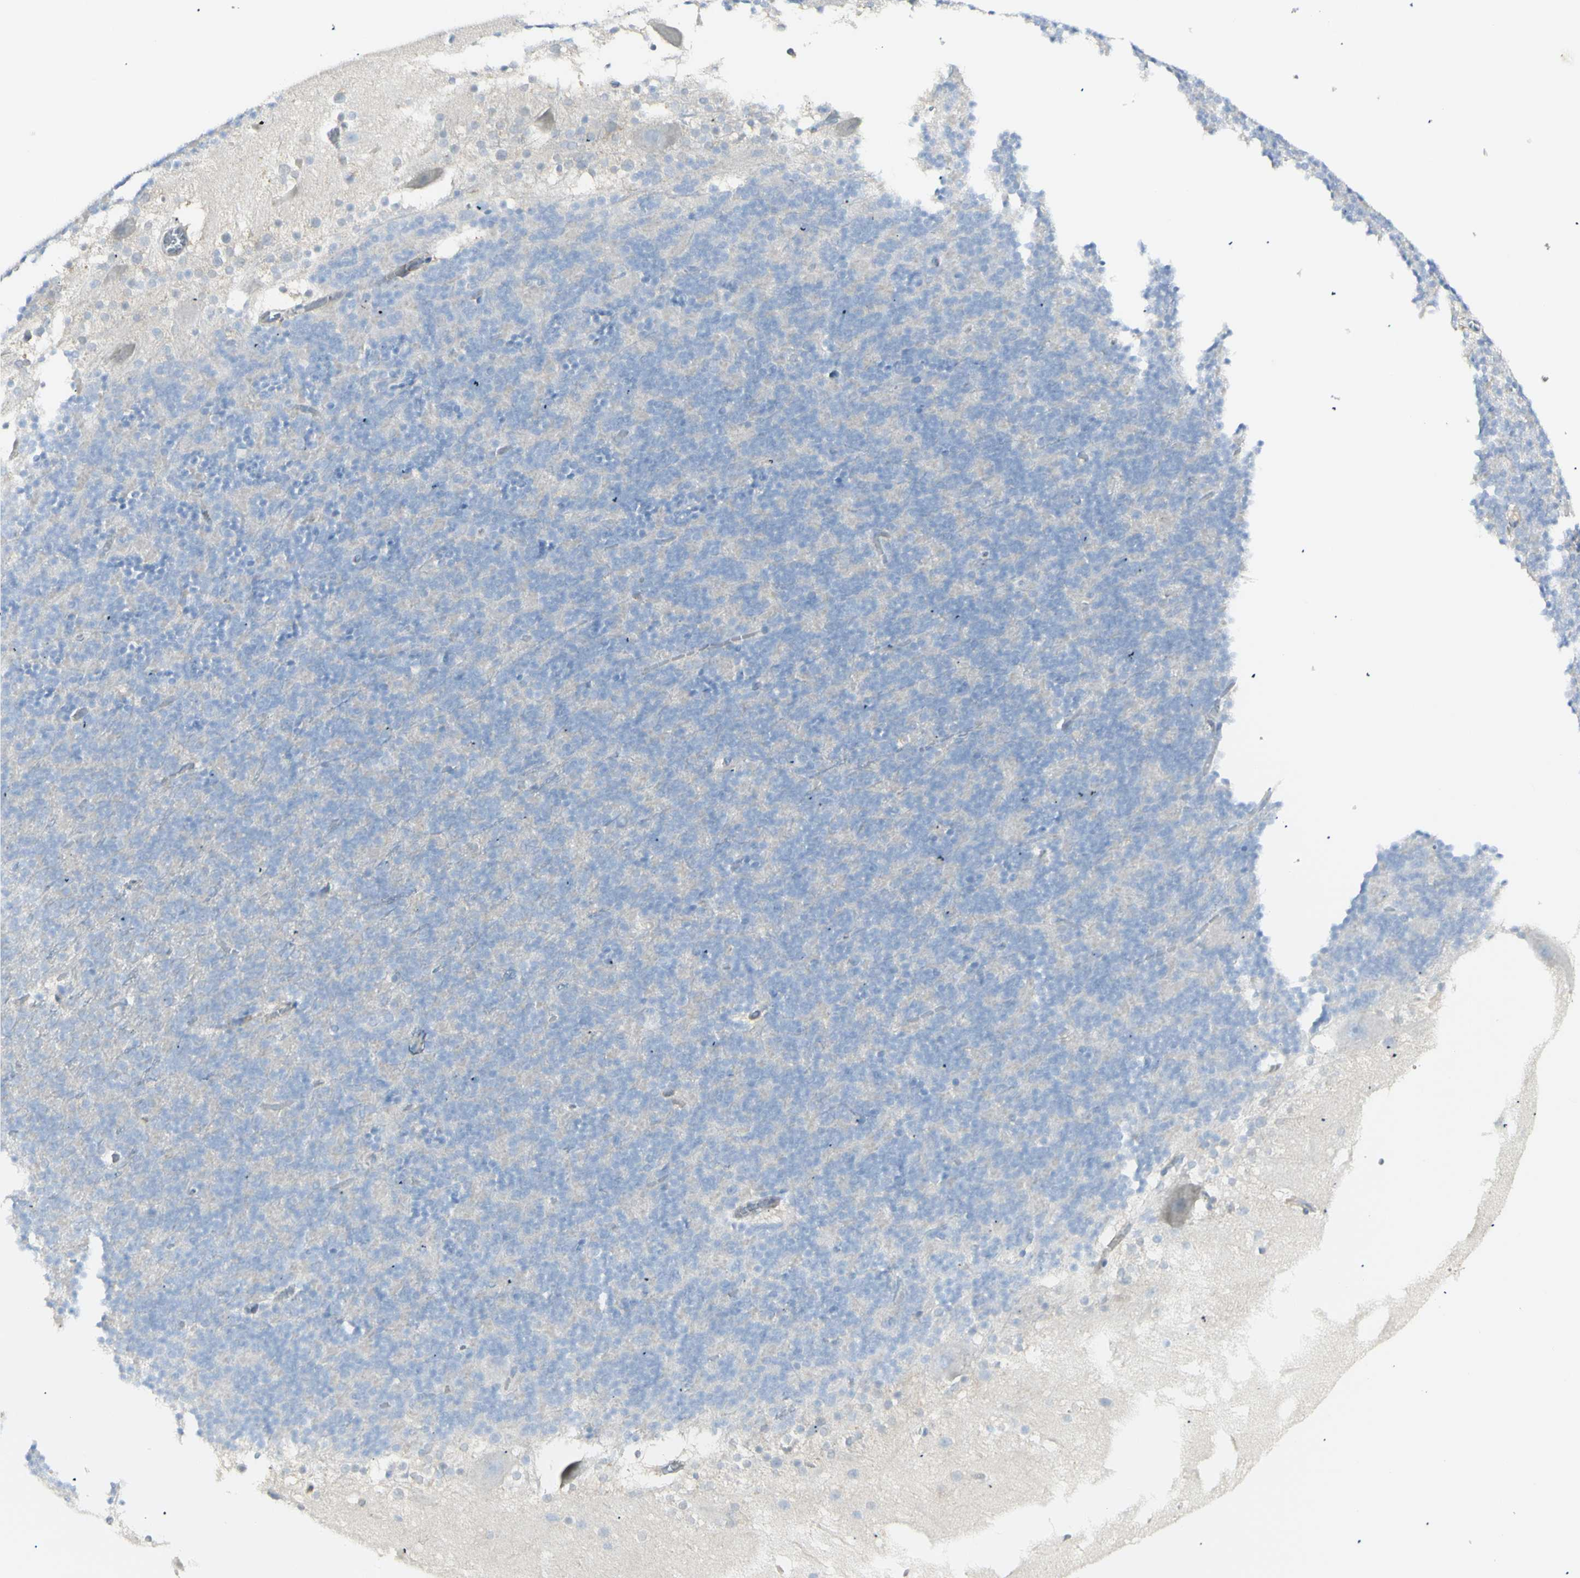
{"staining": {"intensity": "negative", "quantity": "none", "location": "none"}, "tissue": "cerebellum", "cell_type": "Cells in granular layer", "image_type": "normal", "snomed": [{"axis": "morphology", "description": "Normal tissue, NOS"}, {"axis": "topography", "description": "Cerebellum"}], "caption": "A photomicrograph of human cerebellum is negative for staining in cells in granular layer. (Stains: DAB immunohistochemistry (IHC) with hematoxylin counter stain, Microscopy: brightfield microscopy at high magnification).", "gene": "NDST4", "patient": {"sex": "female", "age": 19}}